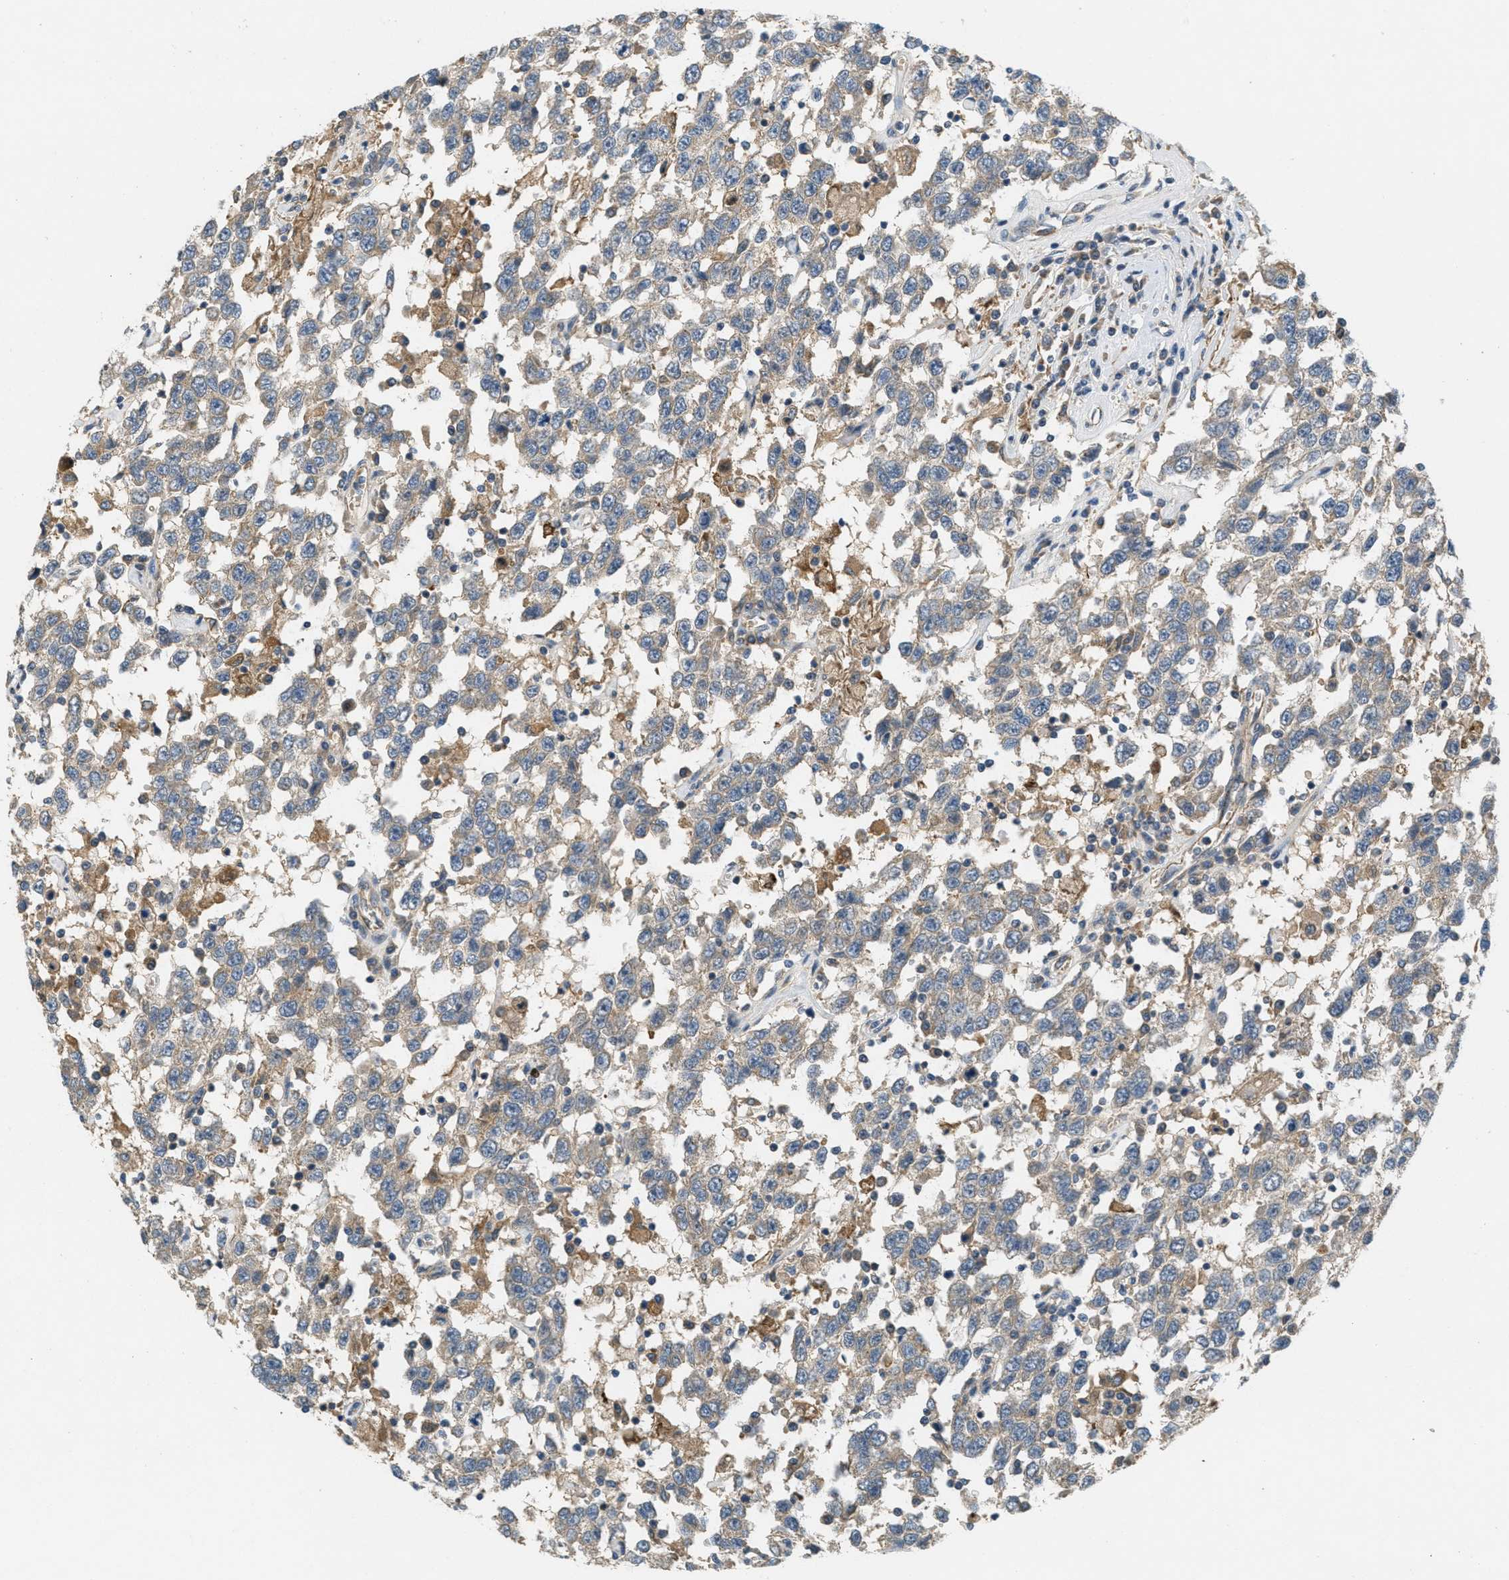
{"staining": {"intensity": "weak", "quantity": ">75%", "location": "cytoplasmic/membranous"}, "tissue": "testis cancer", "cell_type": "Tumor cells", "image_type": "cancer", "snomed": [{"axis": "morphology", "description": "Seminoma, NOS"}, {"axis": "topography", "description": "Testis"}], "caption": "This histopathology image shows immunohistochemistry (IHC) staining of human testis seminoma, with low weak cytoplasmic/membranous staining in approximately >75% of tumor cells.", "gene": "ADCY6", "patient": {"sex": "male", "age": 41}}